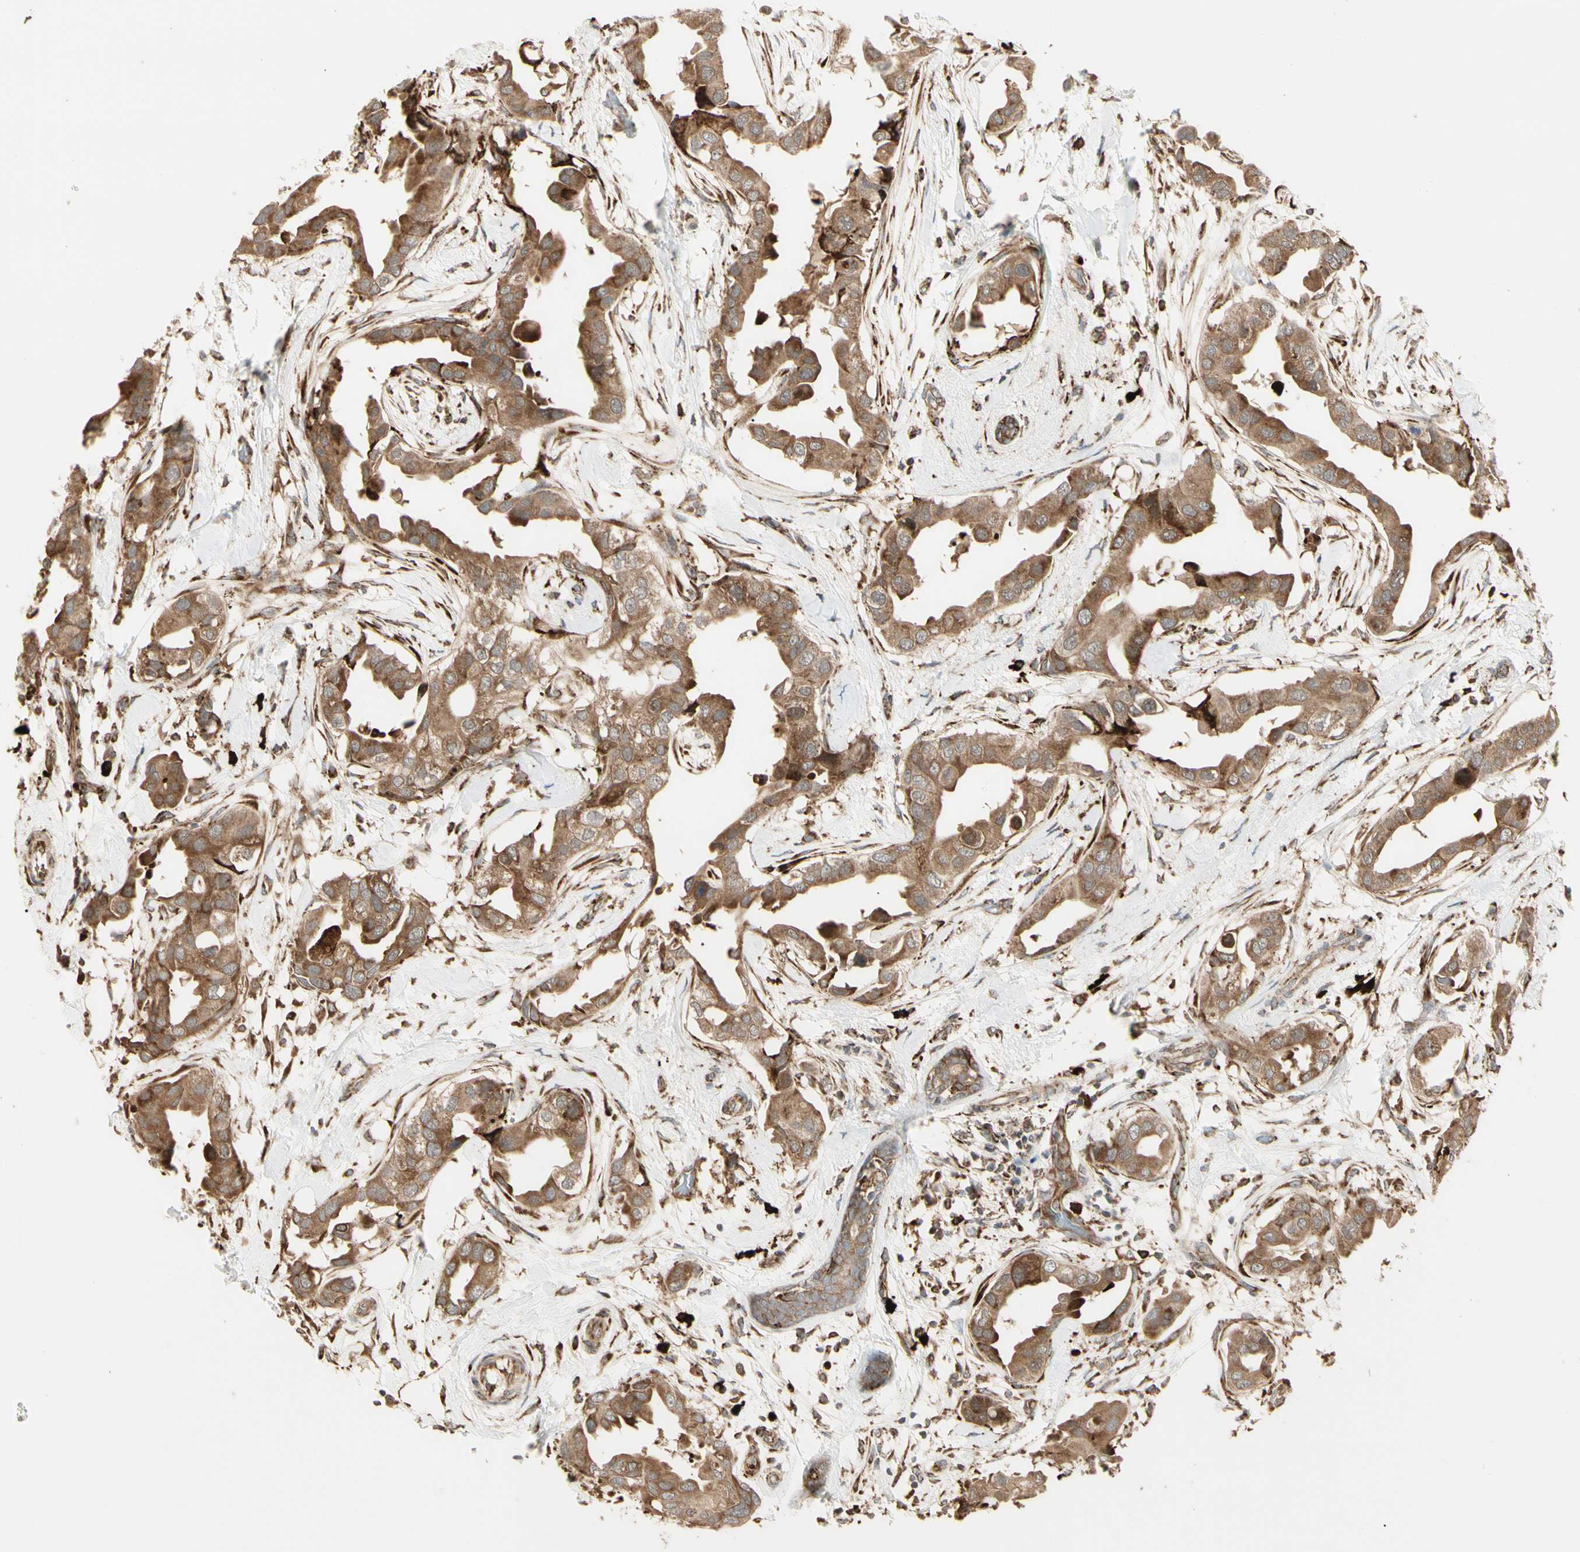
{"staining": {"intensity": "moderate", "quantity": ">75%", "location": "cytoplasmic/membranous"}, "tissue": "breast cancer", "cell_type": "Tumor cells", "image_type": "cancer", "snomed": [{"axis": "morphology", "description": "Duct carcinoma"}, {"axis": "topography", "description": "Breast"}], "caption": "A brown stain labels moderate cytoplasmic/membranous staining of a protein in breast cancer tumor cells.", "gene": "HSP90B1", "patient": {"sex": "female", "age": 40}}